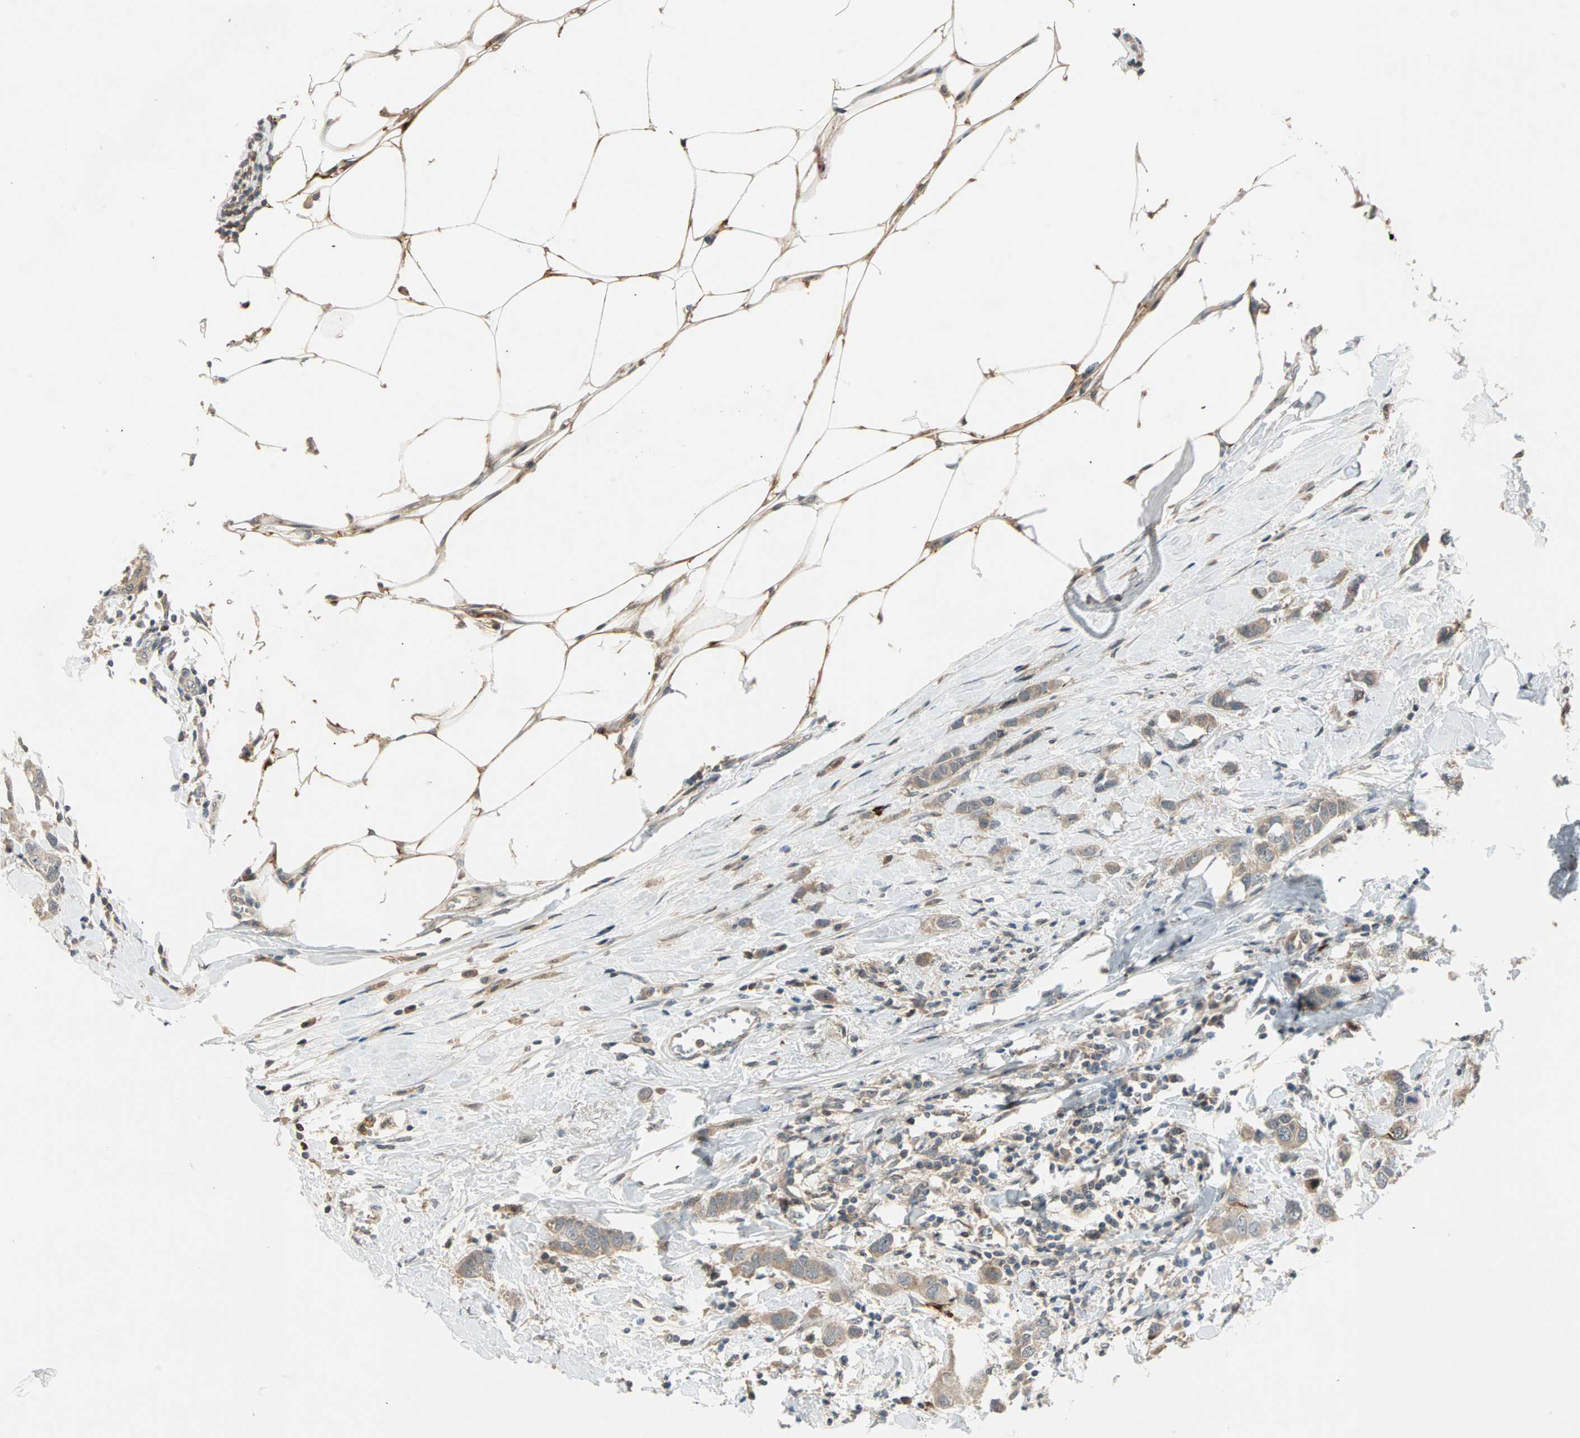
{"staining": {"intensity": "weak", "quantity": "25%-75%", "location": "cytoplasmic/membranous"}, "tissue": "breast cancer", "cell_type": "Tumor cells", "image_type": "cancer", "snomed": [{"axis": "morphology", "description": "Duct carcinoma"}, {"axis": "topography", "description": "Breast"}], "caption": "High-magnification brightfield microscopy of intraductal carcinoma (breast) stained with DAB (3,3'-diaminobenzidine) (brown) and counterstained with hematoxylin (blue). tumor cells exhibit weak cytoplasmic/membranous positivity is present in approximately25%-75% of cells. The staining was performed using DAB (3,3'-diaminobenzidine) to visualize the protein expression in brown, while the nuclei were stained in blue with hematoxylin (Magnification: 20x).", "gene": "PROS1", "patient": {"sex": "female", "age": 50}}